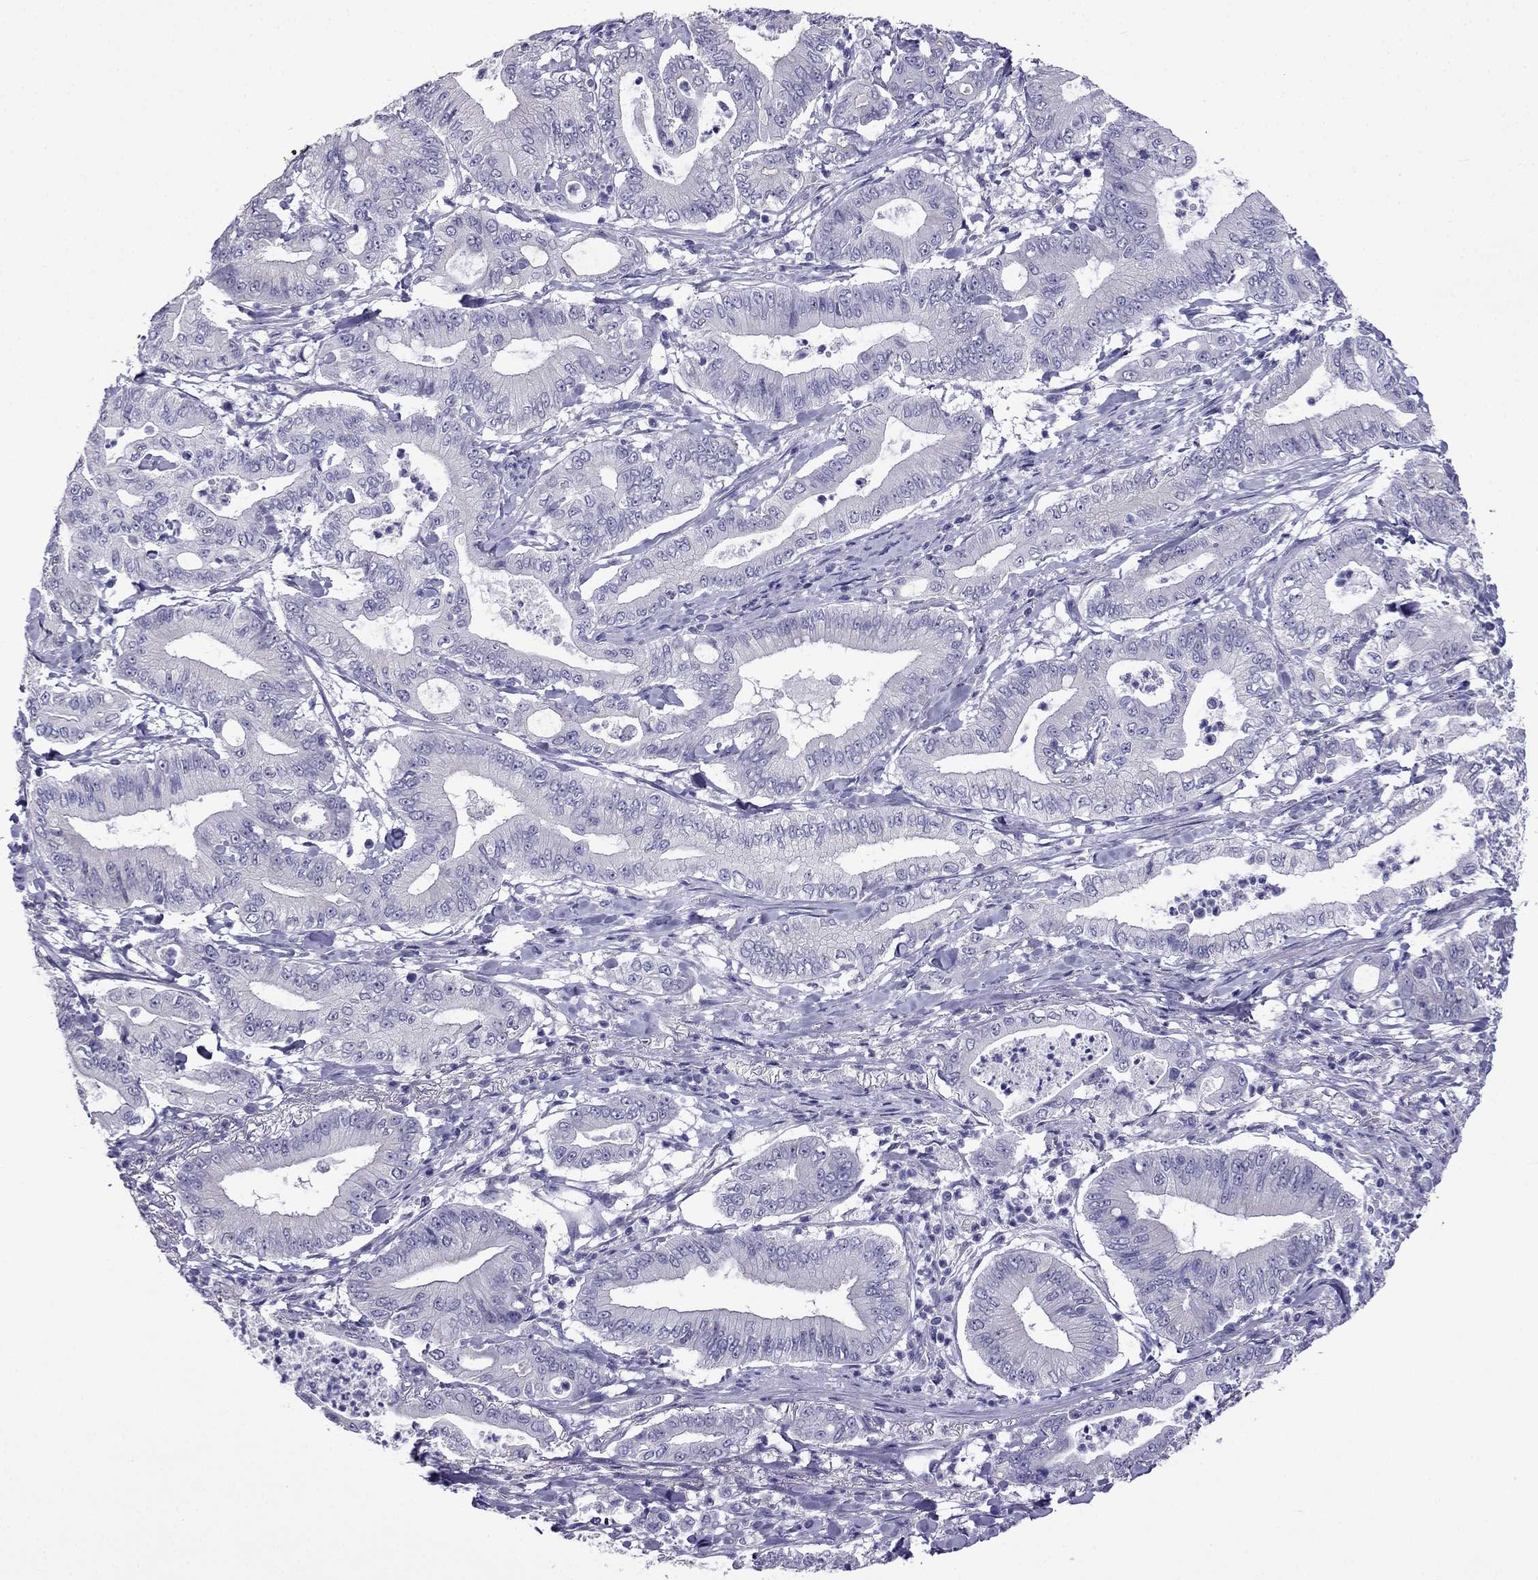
{"staining": {"intensity": "negative", "quantity": "none", "location": "none"}, "tissue": "pancreatic cancer", "cell_type": "Tumor cells", "image_type": "cancer", "snomed": [{"axis": "morphology", "description": "Adenocarcinoma, NOS"}, {"axis": "topography", "description": "Pancreas"}], "caption": "Immunohistochemistry (IHC) histopathology image of neoplastic tissue: human pancreatic cancer stained with DAB shows no significant protein expression in tumor cells. (IHC, brightfield microscopy, high magnification).", "gene": "SCNN1D", "patient": {"sex": "male", "age": 71}}